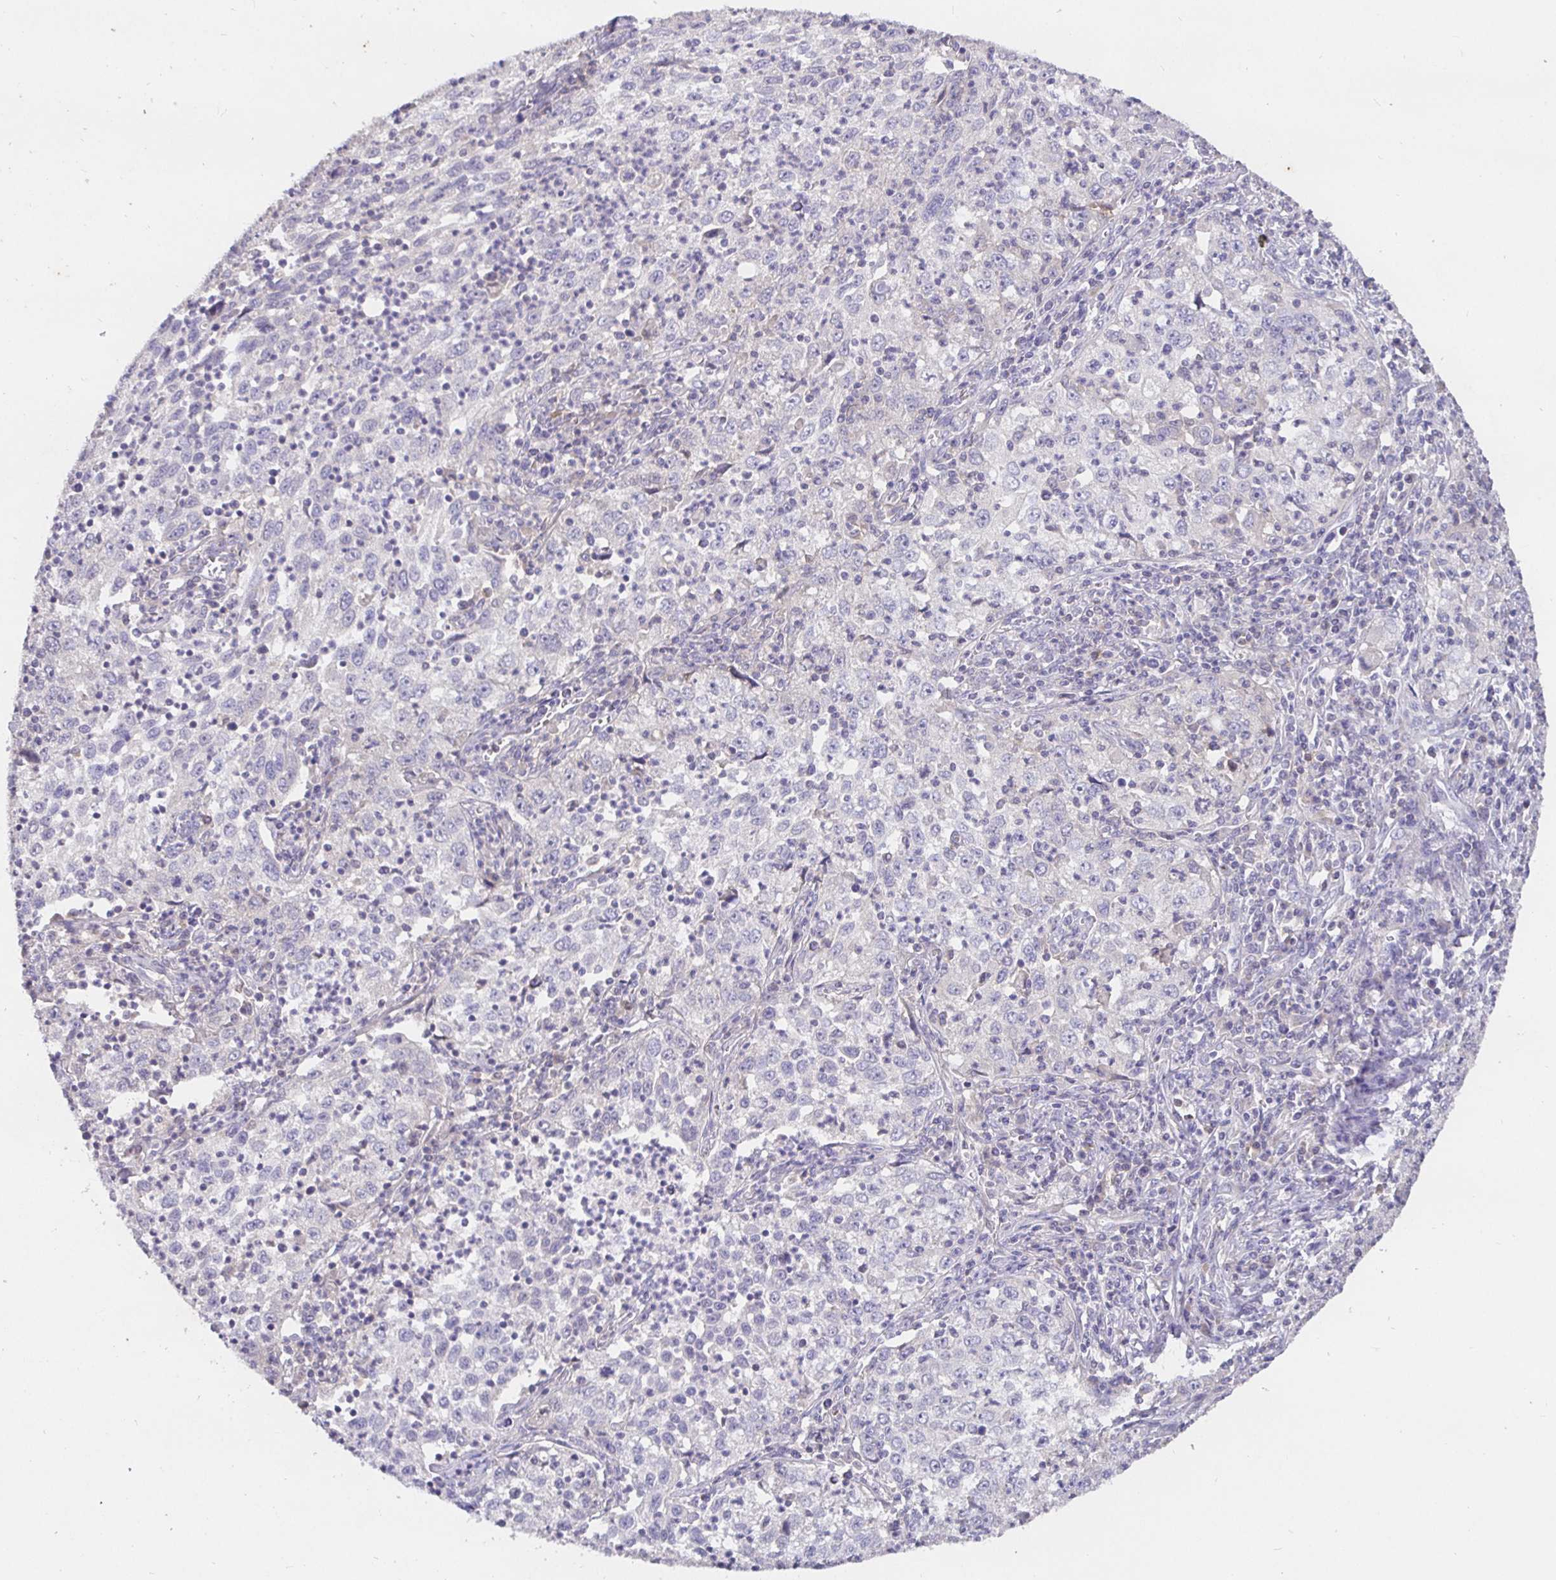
{"staining": {"intensity": "negative", "quantity": "none", "location": "none"}, "tissue": "lung cancer", "cell_type": "Tumor cells", "image_type": "cancer", "snomed": [{"axis": "morphology", "description": "Squamous cell carcinoma, NOS"}, {"axis": "topography", "description": "Lung"}], "caption": "IHC histopathology image of lung cancer (squamous cell carcinoma) stained for a protein (brown), which shows no positivity in tumor cells. (Brightfield microscopy of DAB IHC at high magnification).", "gene": "SHISA4", "patient": {"sex": "male", "age": 71}}